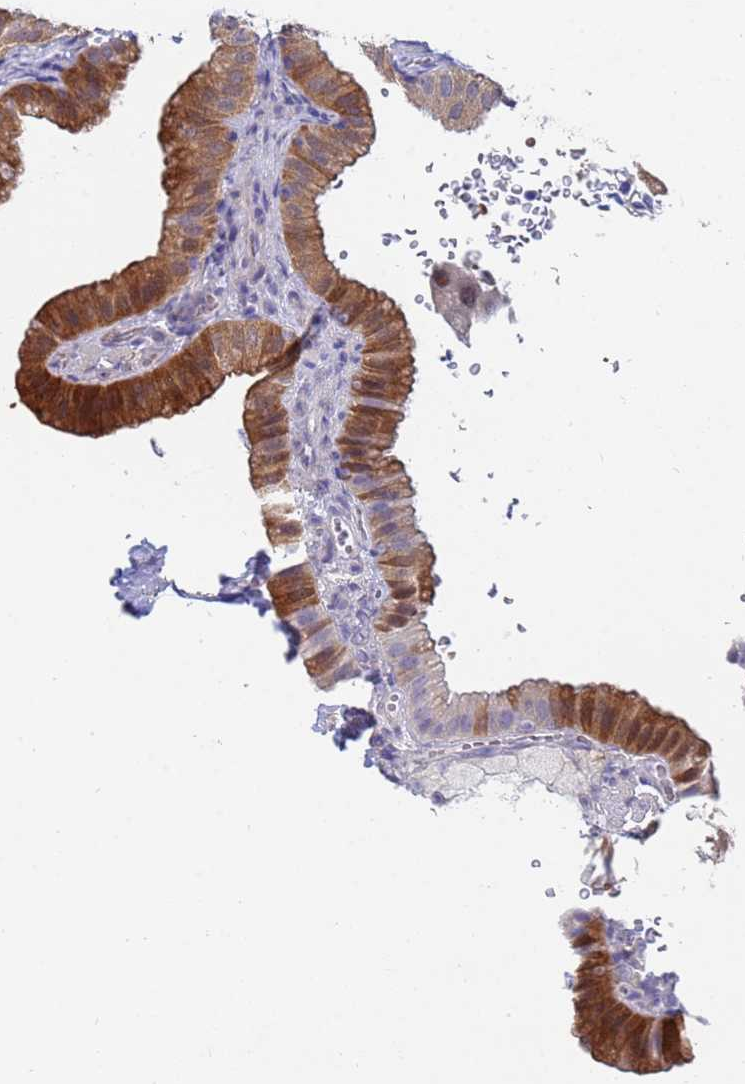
{"staining": {"intensity": "strong", "quantity": ">75%", "location": "cytoplasmic/membranous"}, "tissue": "gallbladder", "cell_type": "Glandular cells", "image_type": "normal", "snomed": [{"axis": "morphology", "description": "Normal tissue, NOS"}, {"axis": "topography", "description": "Gallbladder"}], "caption": "DAB immunohistochemical staining of benign human gallbladder reveals strong cytoplasmic/membranous protein expression in approximately >75% of glandular cells. (DAB IHC with brightfield microscopy, high magnification).", "gene": "TTLL11", "patient": {"sex": "female", "age": 61}}